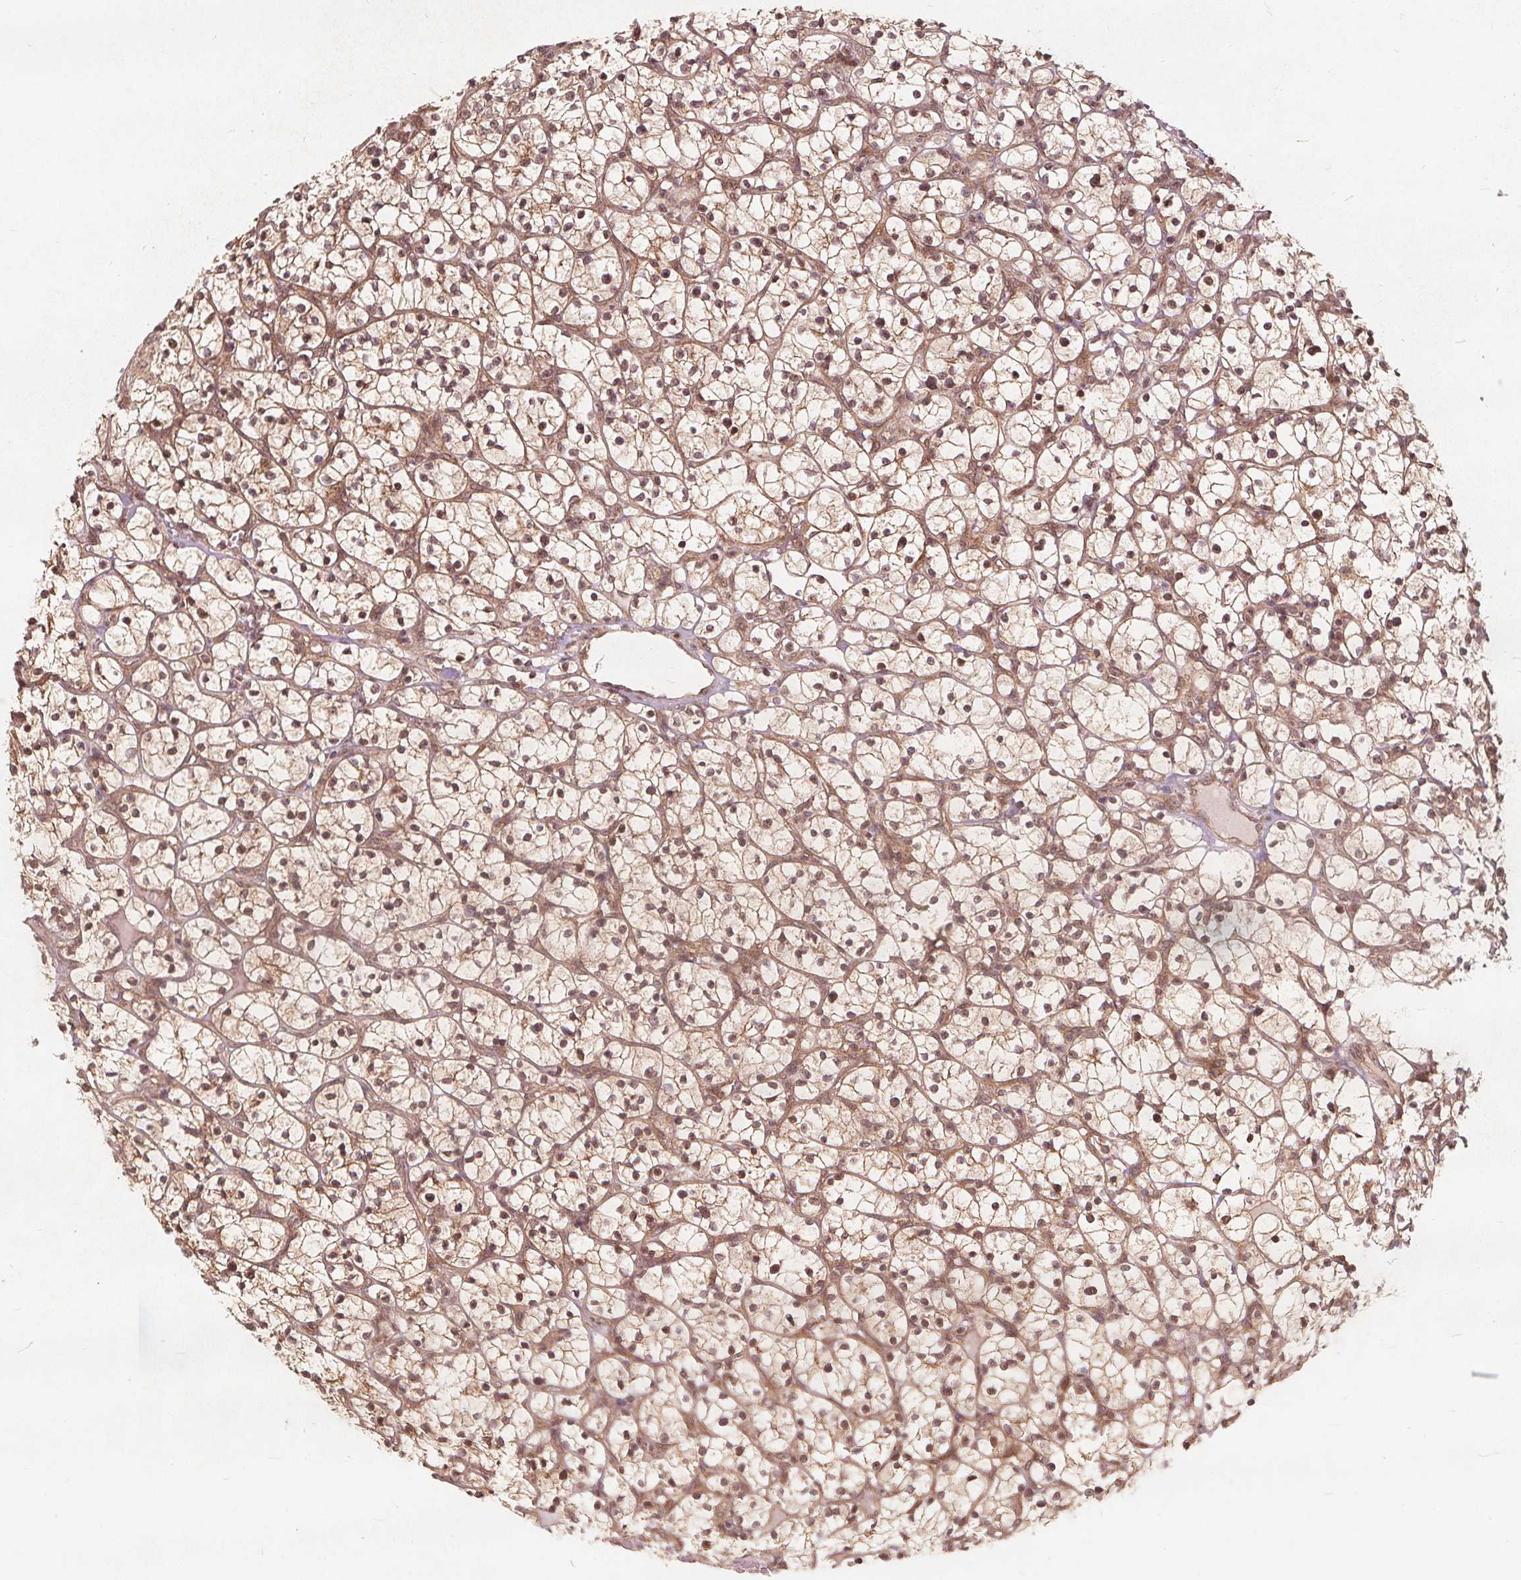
{"staining": {"intensity": "weak", "quantity": ">75%", "location": "cytoplasmic/membranous,nuclear"}, "tissue": "renal cancer", "cell_type": "Tumor cells", "image_type": "cancer", "snomed": [{"axis": "morphology", "description": "Adenocarcinoma, NOS"}, {"axis": "topography", "description": "Kidney"}], "caption": "Immunohistochemistry staining of renal cancer (adenocarcinoma), which exhibits low levels of weak cytoplasmic/membranous and nuclear staining in approximately >75% of tumor cells indicating weak cytoplasmic/membranous and nuclear protein staining. The staining was performed using DAB (3,3'-diaminobenzidine) (brown) for protein detection and nuclei were counterstained in hematoxylin (blue).", "gene": "PPP1CB", "patient": {"sex": "female", "age": 64}}